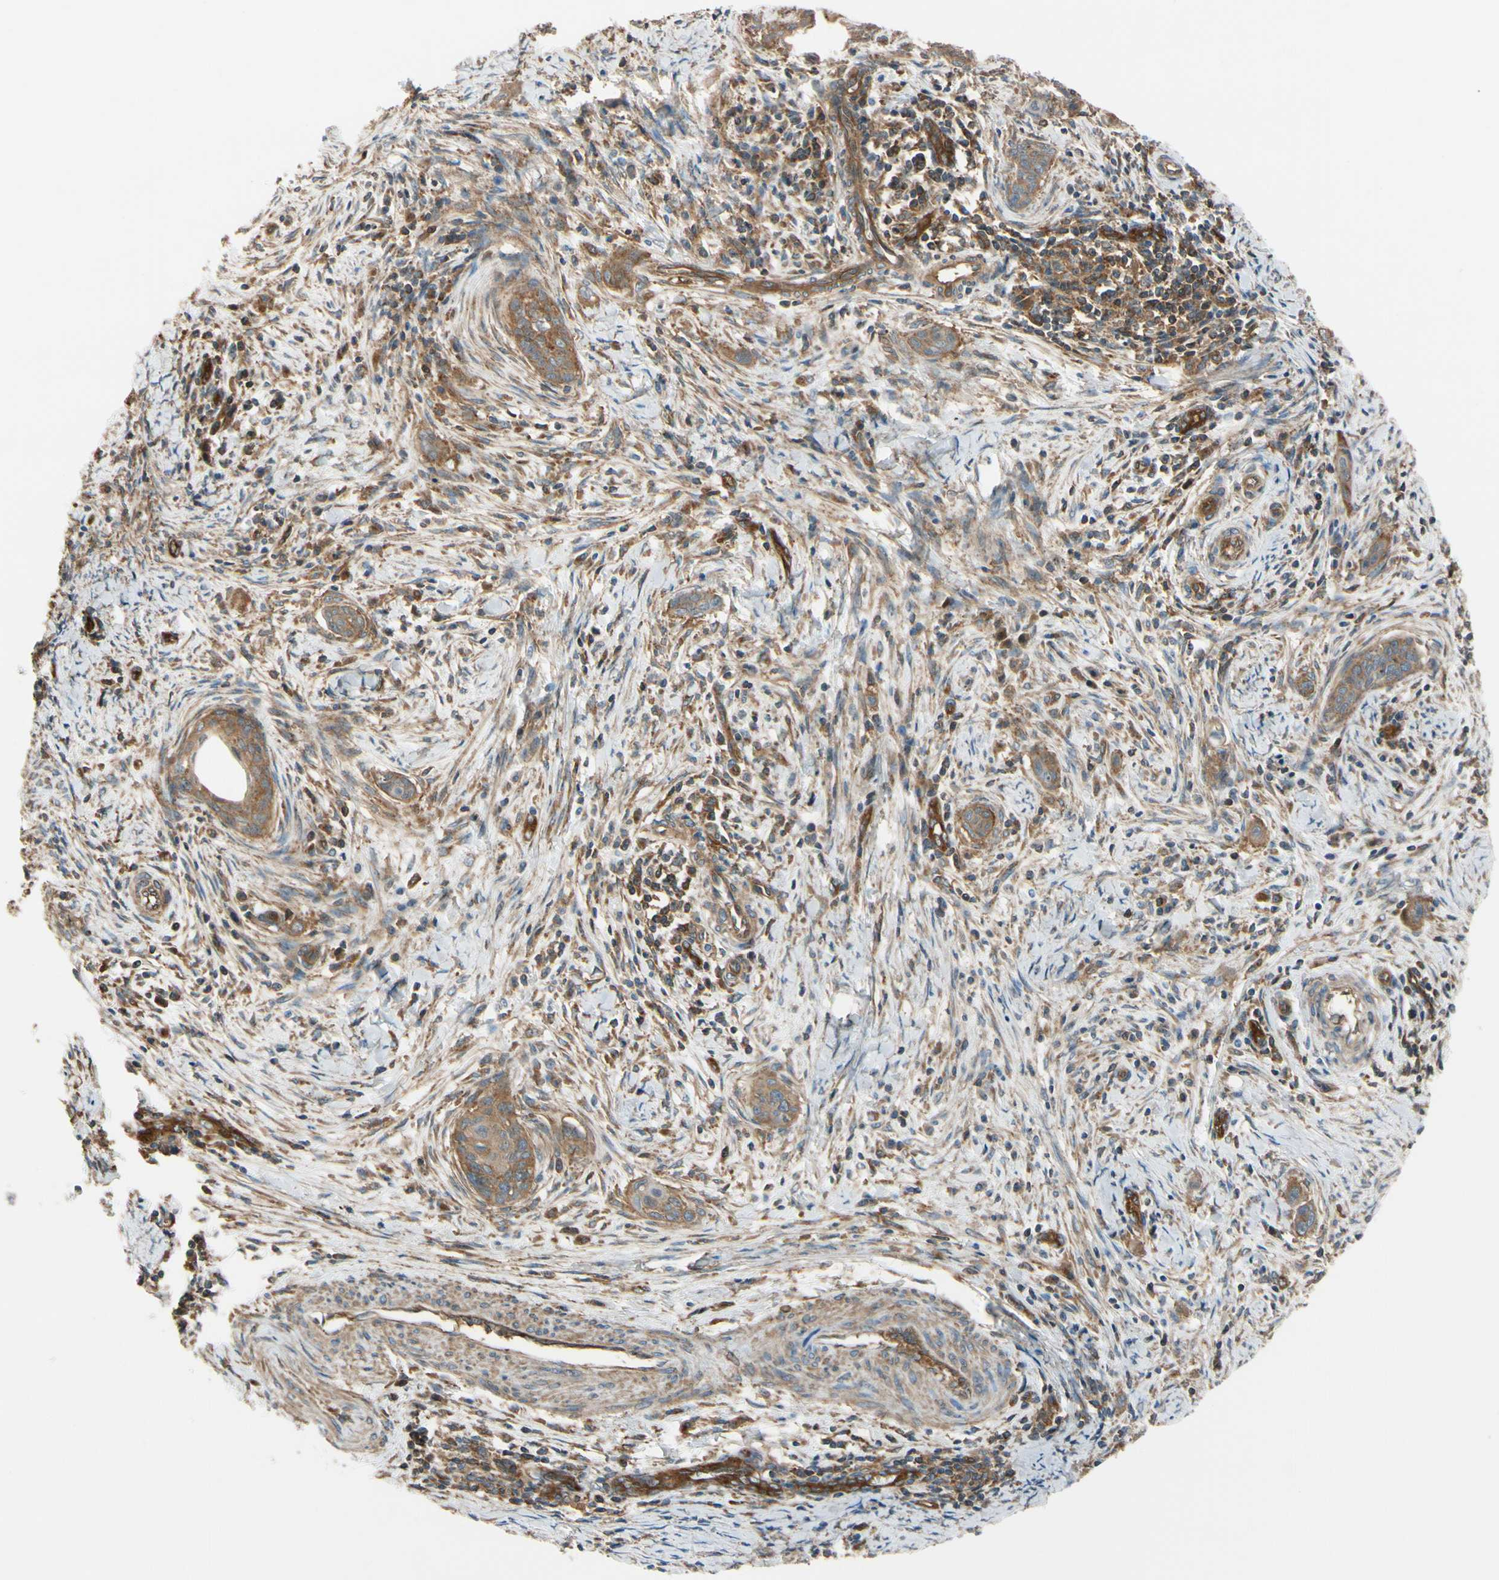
{"staining": {"intensity": "moderate", "quantity": ">75%", "location": "cytoplasmic/membranous"}, "tissue": "cervical cancer", "cell_type": "Tumor cells", "image_type": "cancer", "snomed": [{"axis": "morphology", "description": "Squamous cell carcinoma, NOS"}, {"axis": "topography", "description": "Cervix"}], "caption": "A histopathology image showing moderate cytoplasmic/membranous expression in approximately >75% of tumor cells in squamous cell carcinoma (cervical), as visualized by brown immunohistochemical staining.", "gene": "EPS15", "patient": {"sex": "female", "age": 33}}